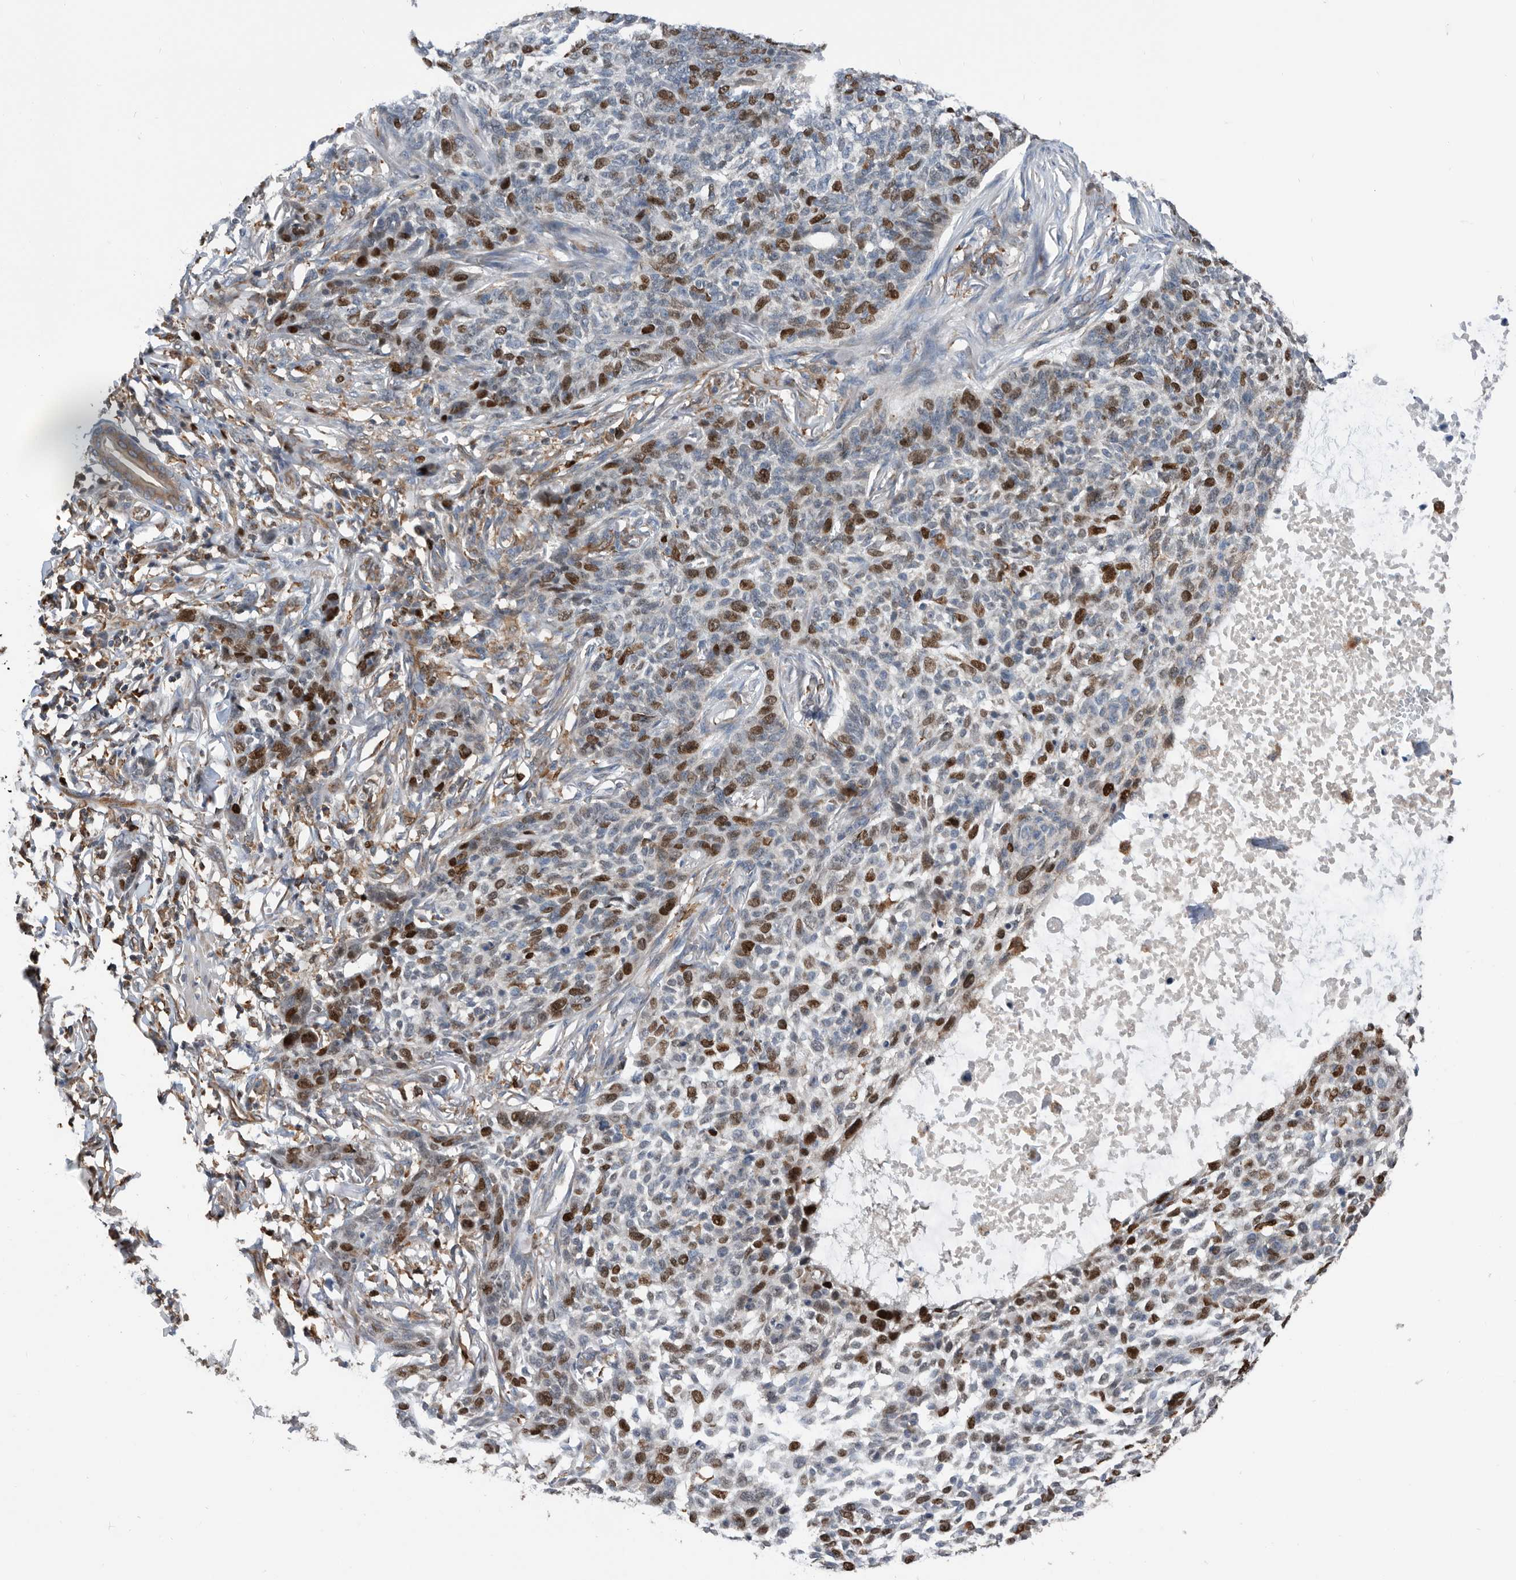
{"staining": {"intensity": "strong", "quantity": "25%-75%", "location": "nuclear"}, "tissue": "skin cancer", "cell_type": "Tumor cells", "image_type": "cancer", "snomed": [{"axis": "morphology", "description": "Basal cell carcinoma"}, {"axis": "topography", "description": "Skin"}], "caption": "Skin cancer stained with DAB (3,3'-diaminobenzidine) IHC demonstrates high levels of strong nuclear positivity in approximately 25%-75% of tumor cells.", "gene": "ATAD2", "patient": {"sex": "male", "age": 85}}